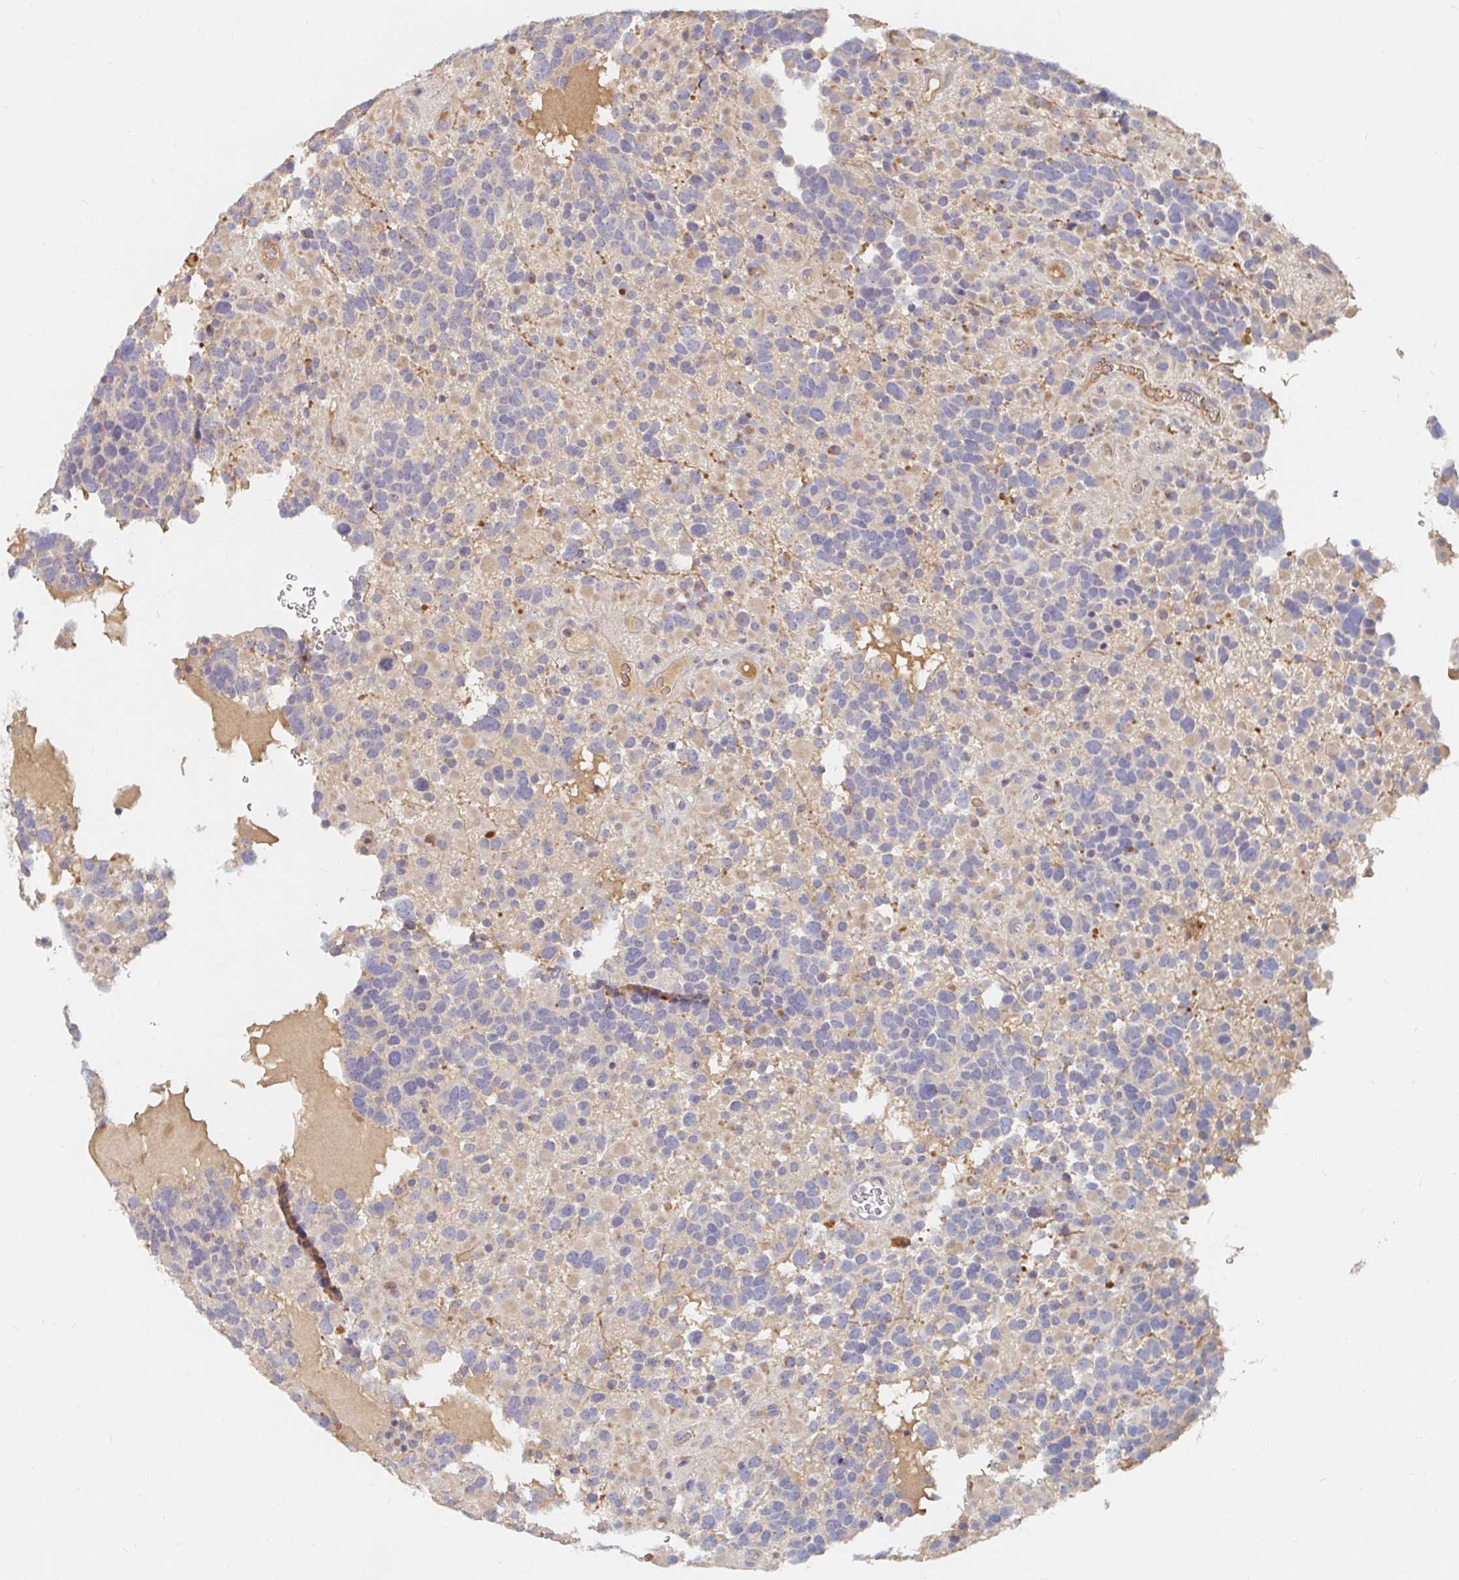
{"staining": {"intensity": "negative", "quantity": "none", "location": "none"}, "tissue": "glioma", "cell_type": "Tumor cells", "image_type": "cancer", "snomed": [{"axis": "morphology", "description": "Glioma, malignant, High grade"}, {"axis": "topography", "description": "Brain"}], "caption": "Tumor cells show no significant protein staining in malignant high-grade glioma.", "gene": "NME9", "patient": {"sex": "female", "age": 40}}